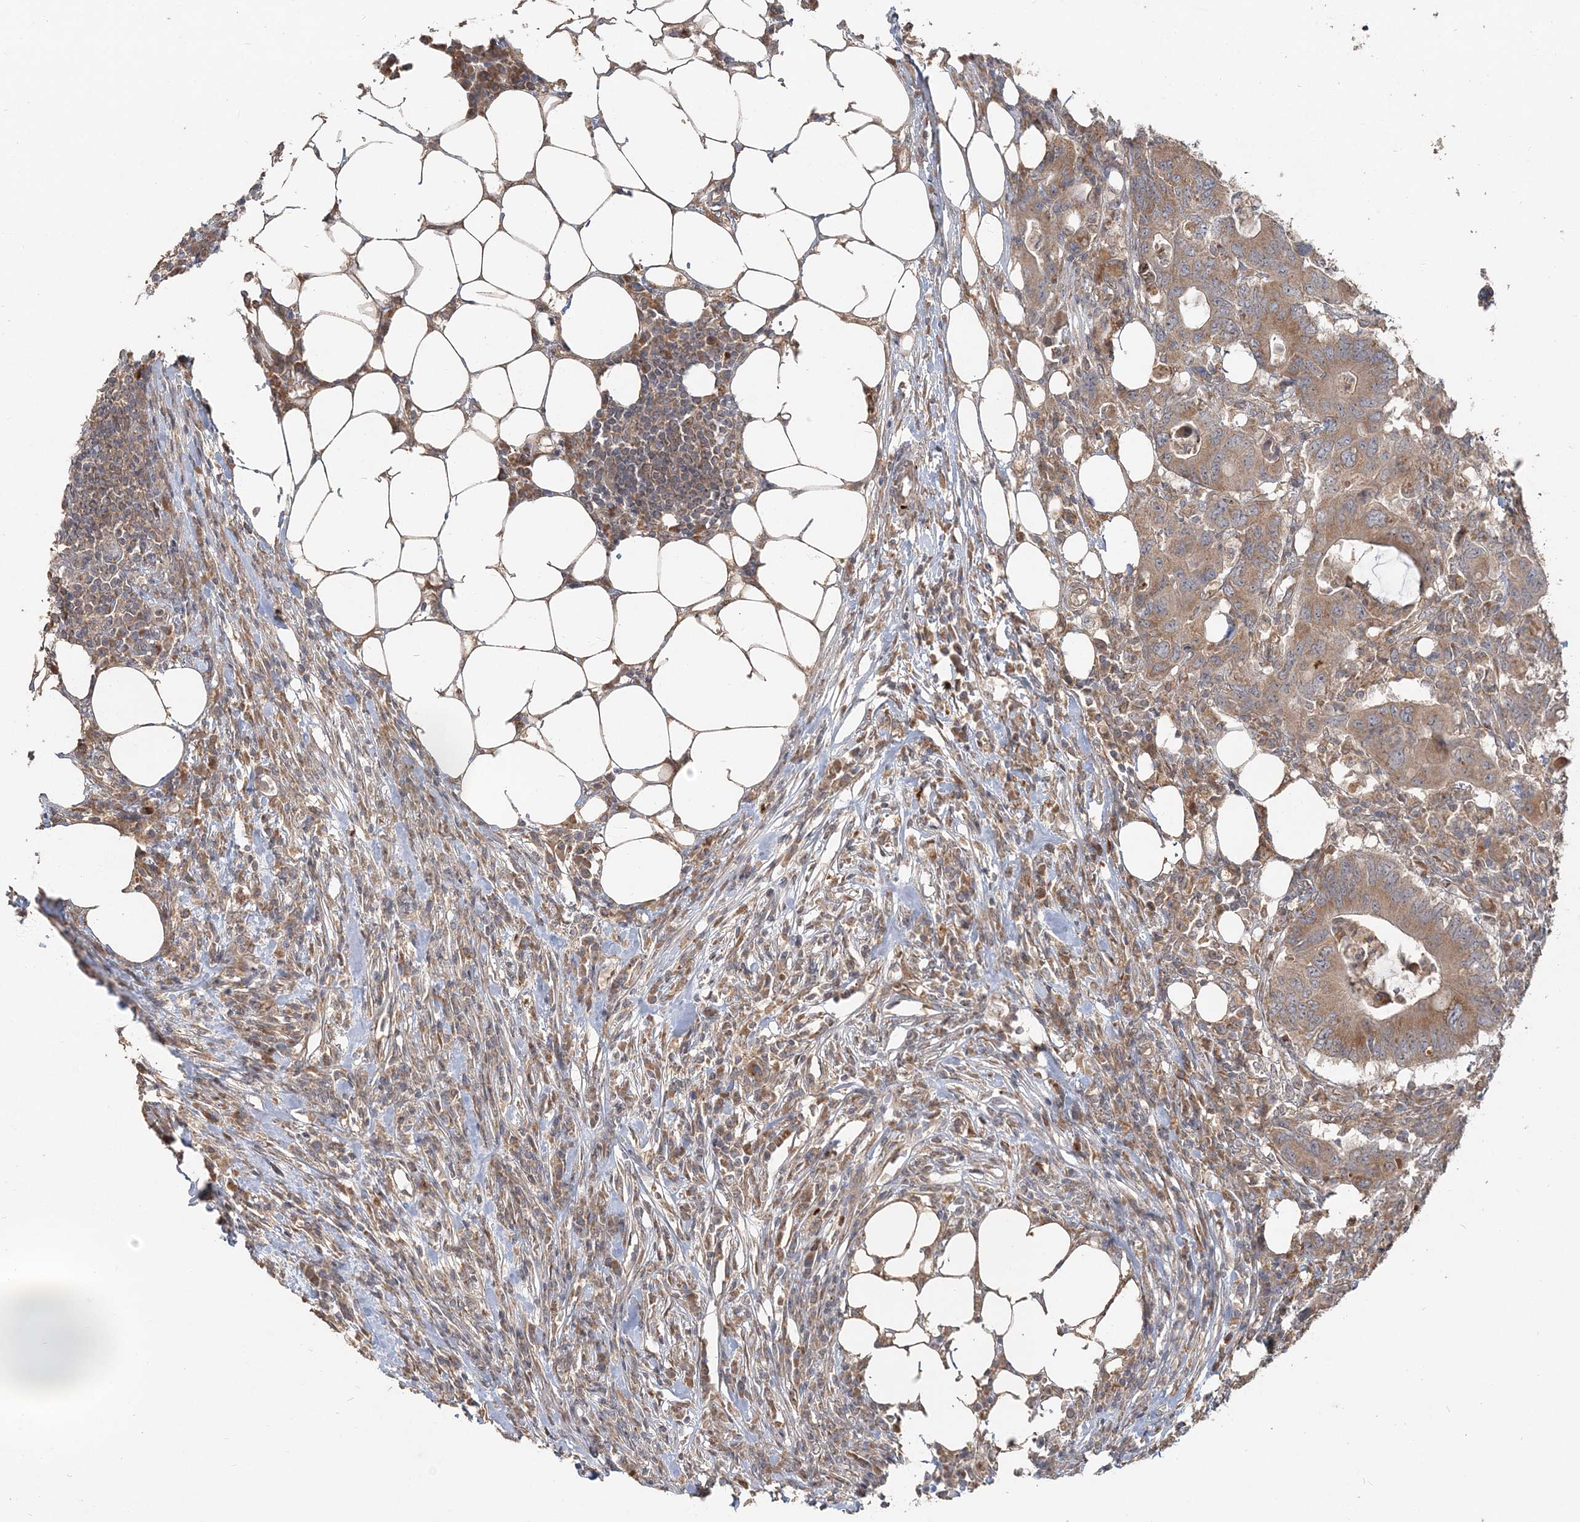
{"staining": {"intensity": "moderate", "quantity": ">75%", "location": "cytoplasmic/membranous"}, "tissue": "colorectal cancer", "cell_type": "Tumor cells", "image_type": "cancer", "snomed": [{"axis": "morphology", "description": "Adenocarcinoma, NOS"}, {"axis": "topography", "description": "Colon"}], "caption": "Colorectal cancer stained with a protein marker demonstrates moderate staining in tumor cells.", "gene": "RAB14", "patient": {"sex": "male", "age": 71}}